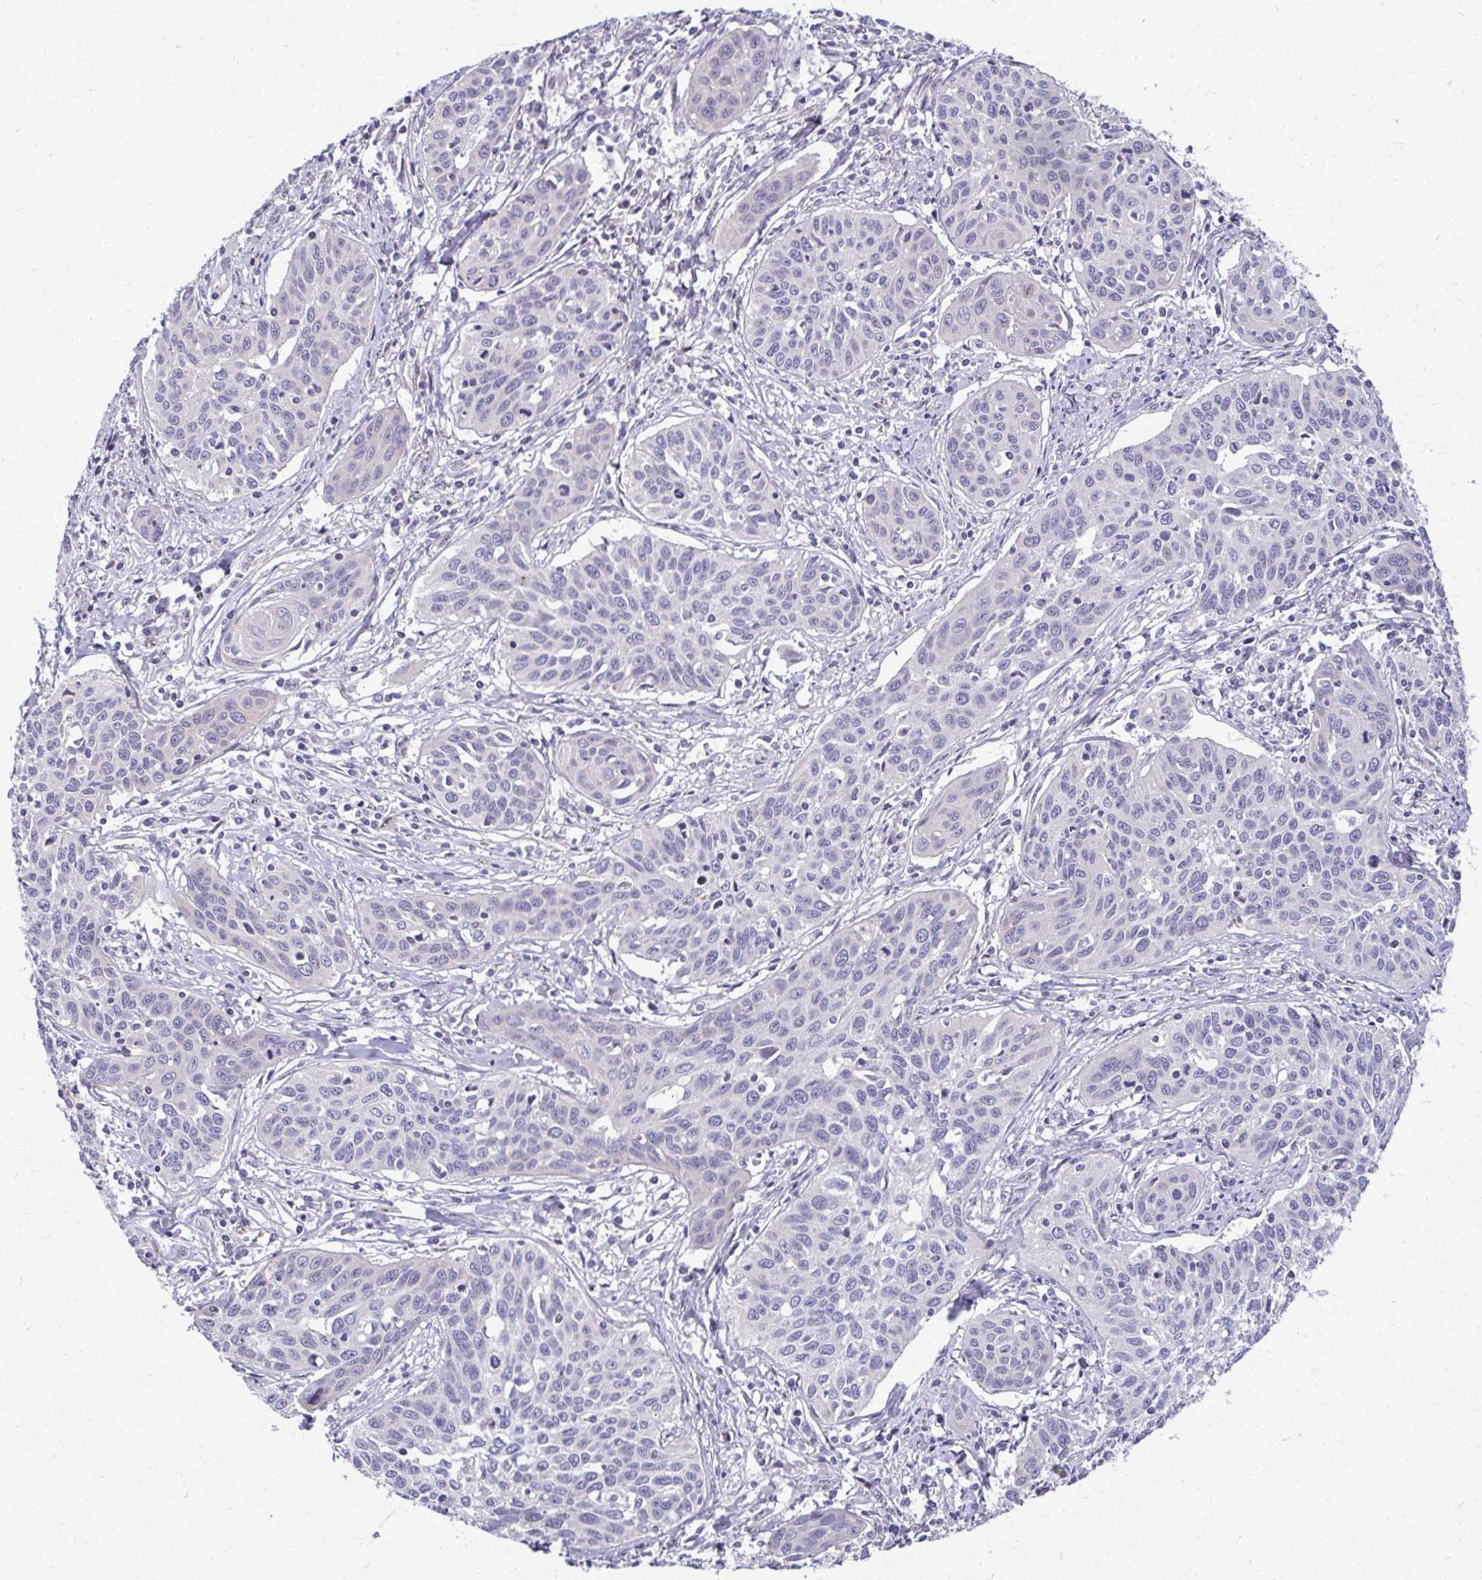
{"staining": {"intensity": "negative", "quantity": "none", "location": "none"}, "tissue": "cervical cancer", "cell_type": "Tumor cells", "image_type": "cancer", "snomed": [{"axis": "morphology", "description": "Squamous cell carcinoma, NOS"}, {"axis": "topography", "description": "Cervix"}], "caption": "IHC histopathology image of cervical squamous cell carcinoma stained for a protein (brown), which demonstrates no positivity in tumor cells.", "gene": "ODF1", "patient": {"sex": "female", "age": 31}}